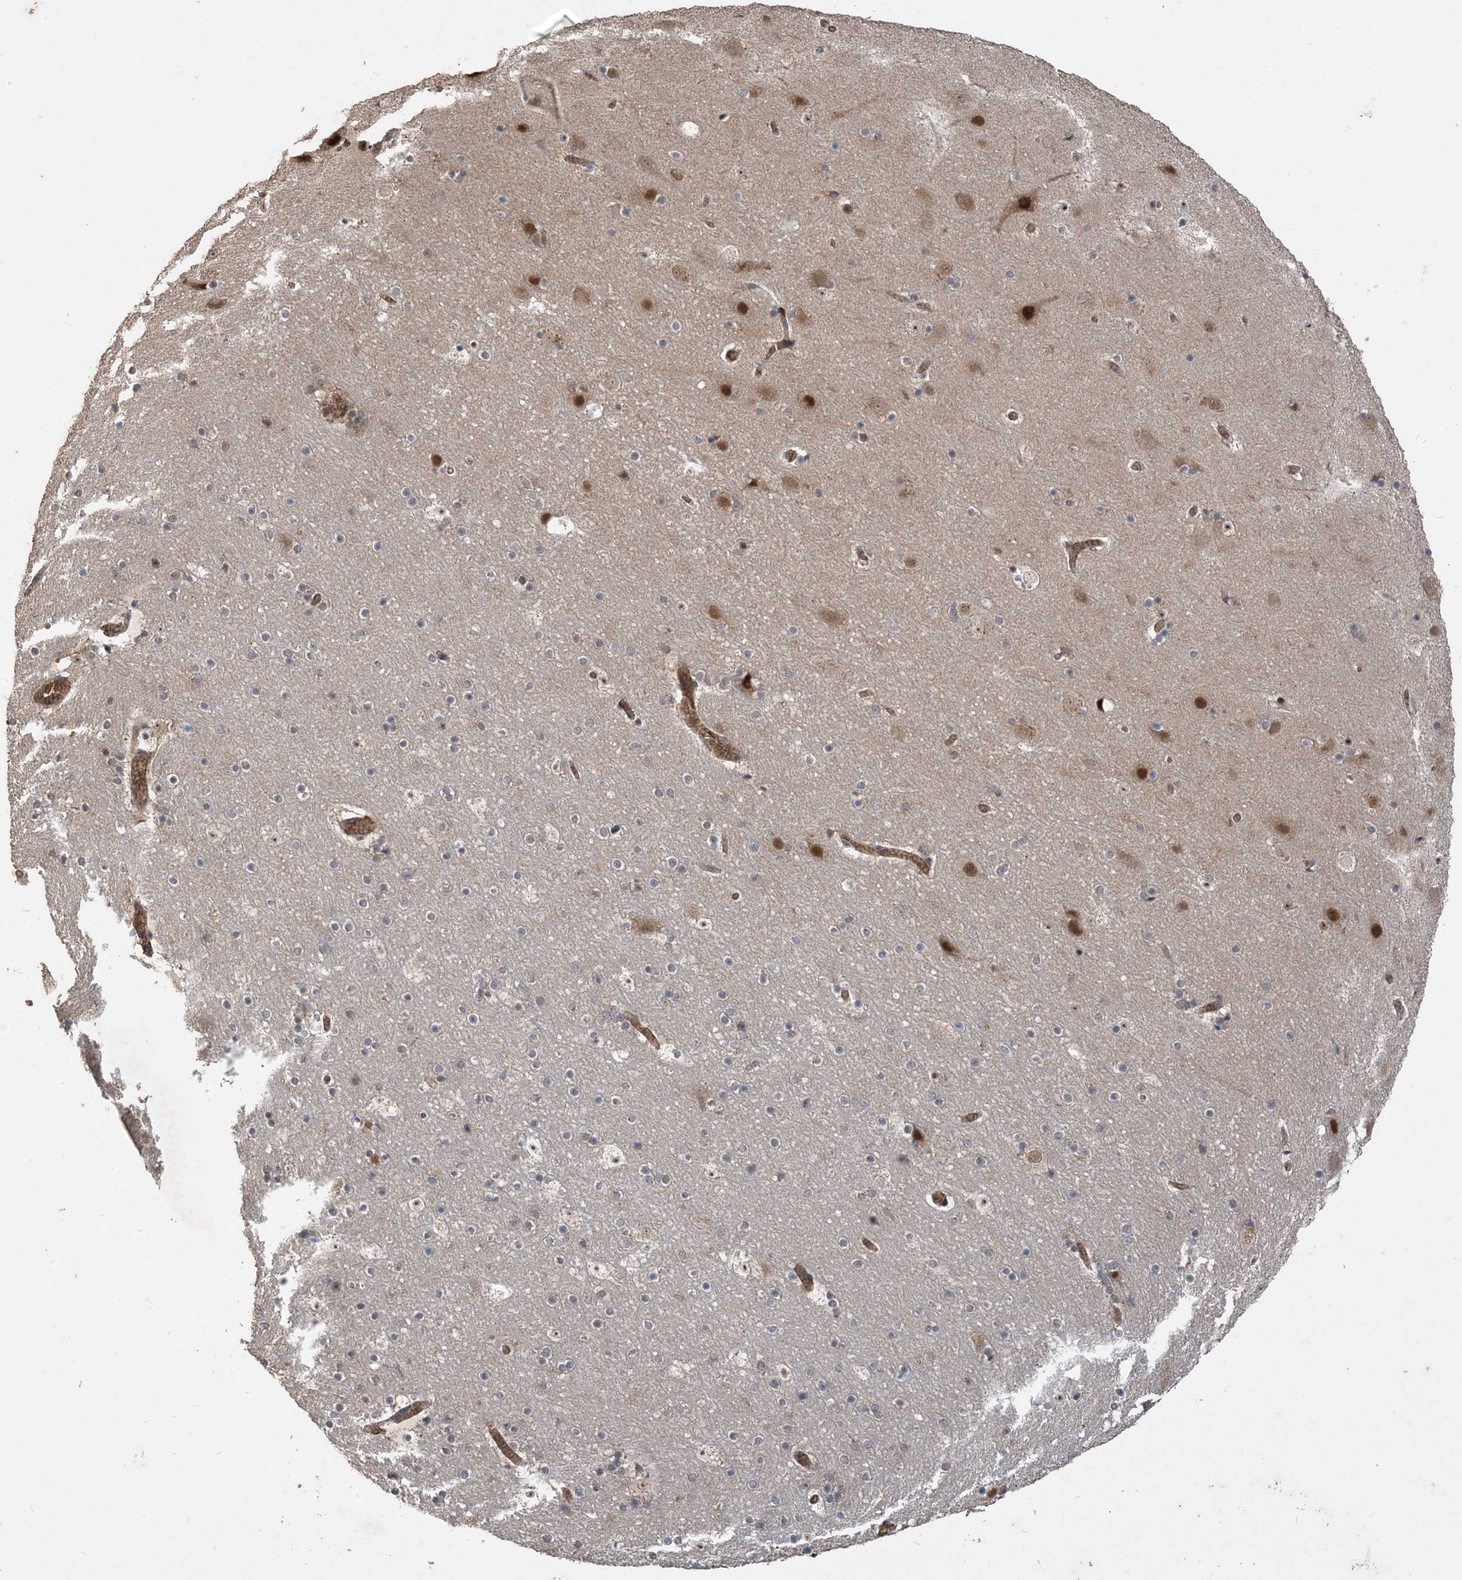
{"staining": {"intensity": "negative", "quantity": "none", "location": "none"}, "tissue": "cerebral cortex", "cell_type": "Endothelial cells", "image_type": "normal", "snomed": [{"axis": "morphology", "description": "Normal tissue, NOS"}, {"axis": "topography", "description": "Cerebral cortex"}], "caption": "The histopathology image demonstrates no staining of endothelial cells in normal cerebral cortex. Brightfield microscopy of immunohistochemistry stained with DAB (brown) and hematoxylin (blue), captured at high magnification.", "gene": "PUSL1", "patient": {"sex": "male", "age": 57}}